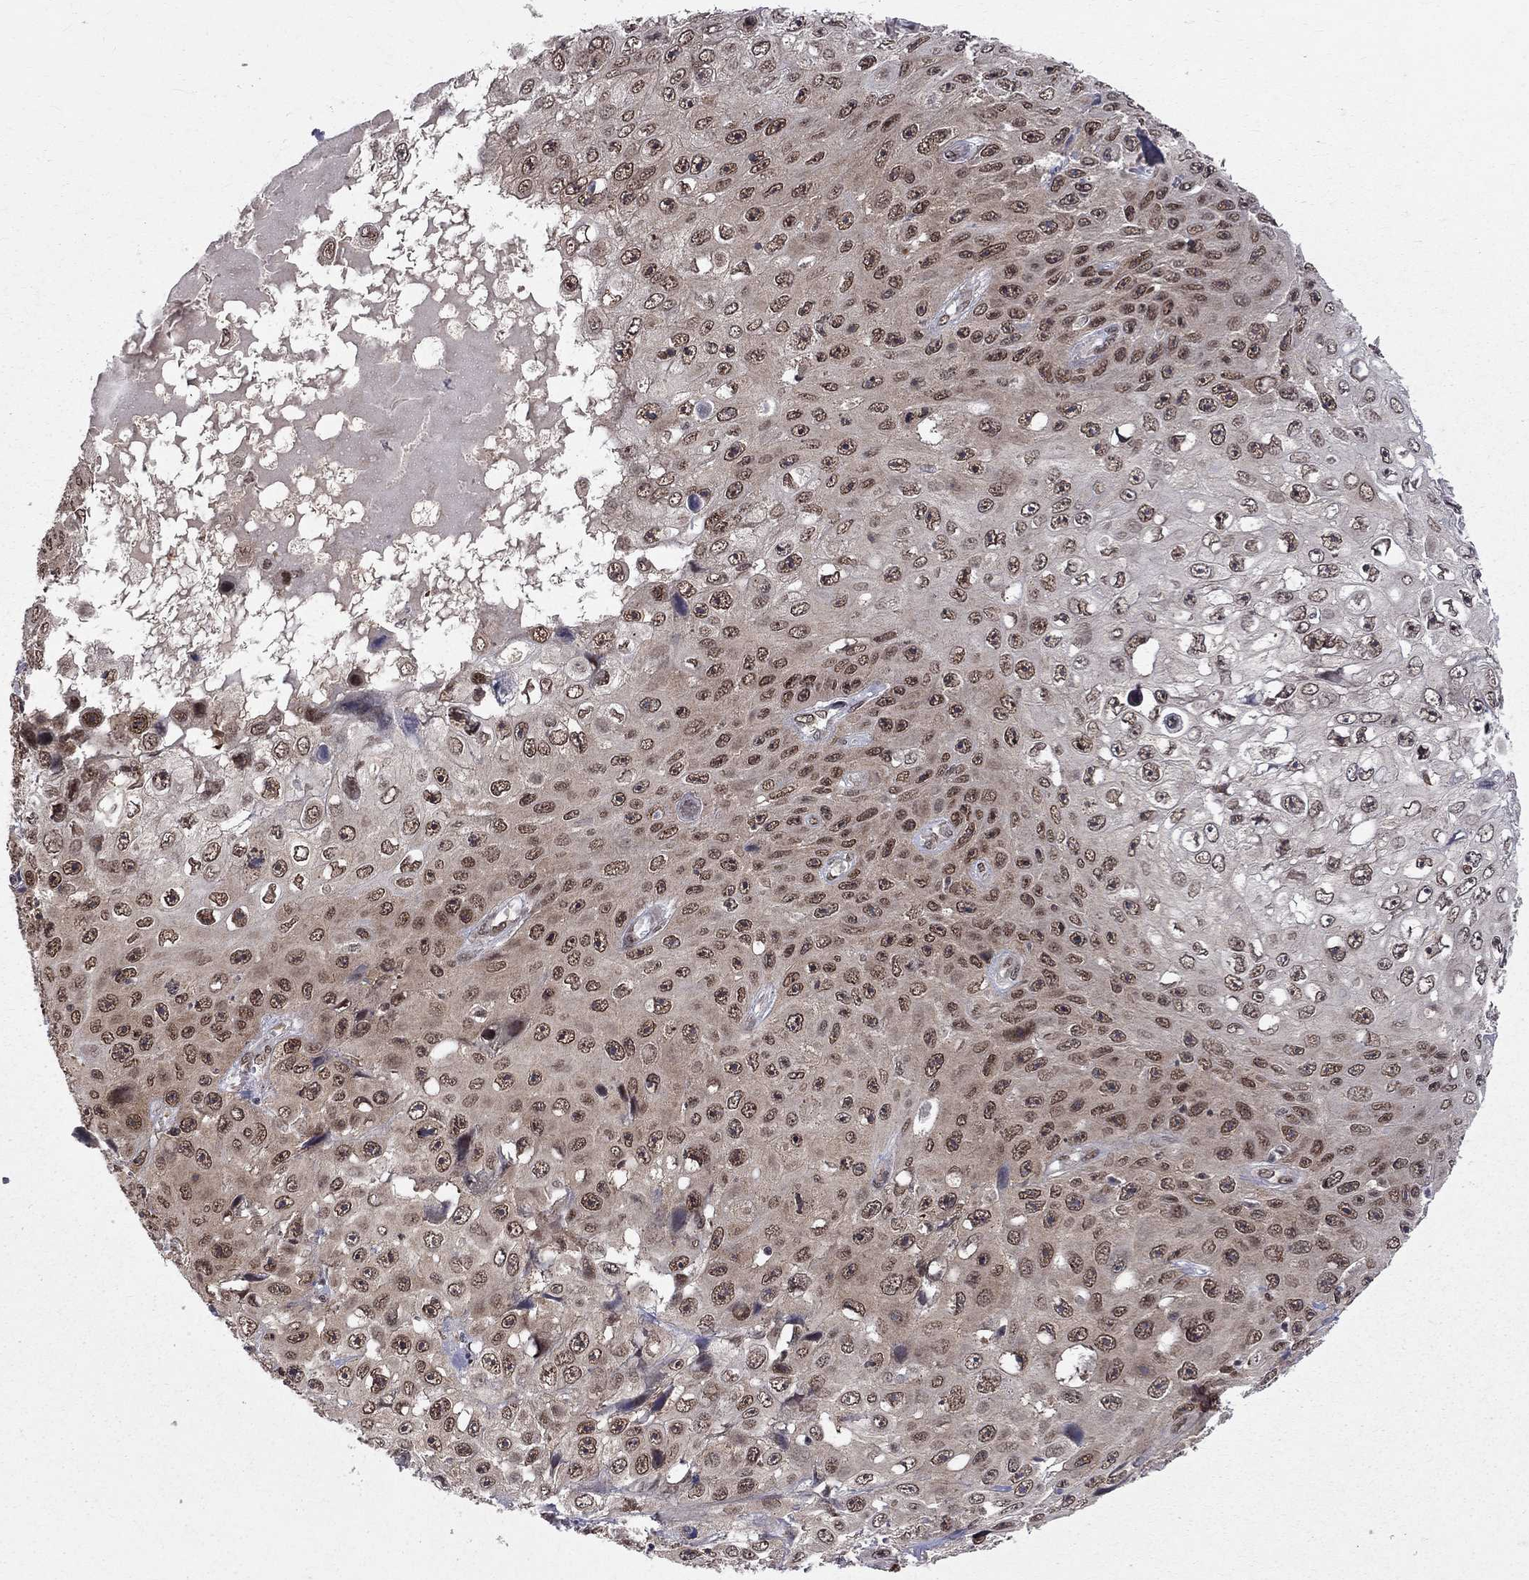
{"staining": {"intensity": "moderate", "quantity": ">75%", "location": "nuclear"}, "tissue": "skin cancer", "cell_type": "Tumor cells", "image_type": "cancer", "snomed": [{"axis": "morphology", "description": "Squamous cell carcinoma, NOS"}, {"axis": "topography", "description": "Skin"}], "caption": "Protein staining exhibits moderate nuclear positivity in about >75% of tumor cells in skin cancer (squamous cell carcinoma).", "gene": "SAP30L", "patient": {"sex": "male", "age": 82}}